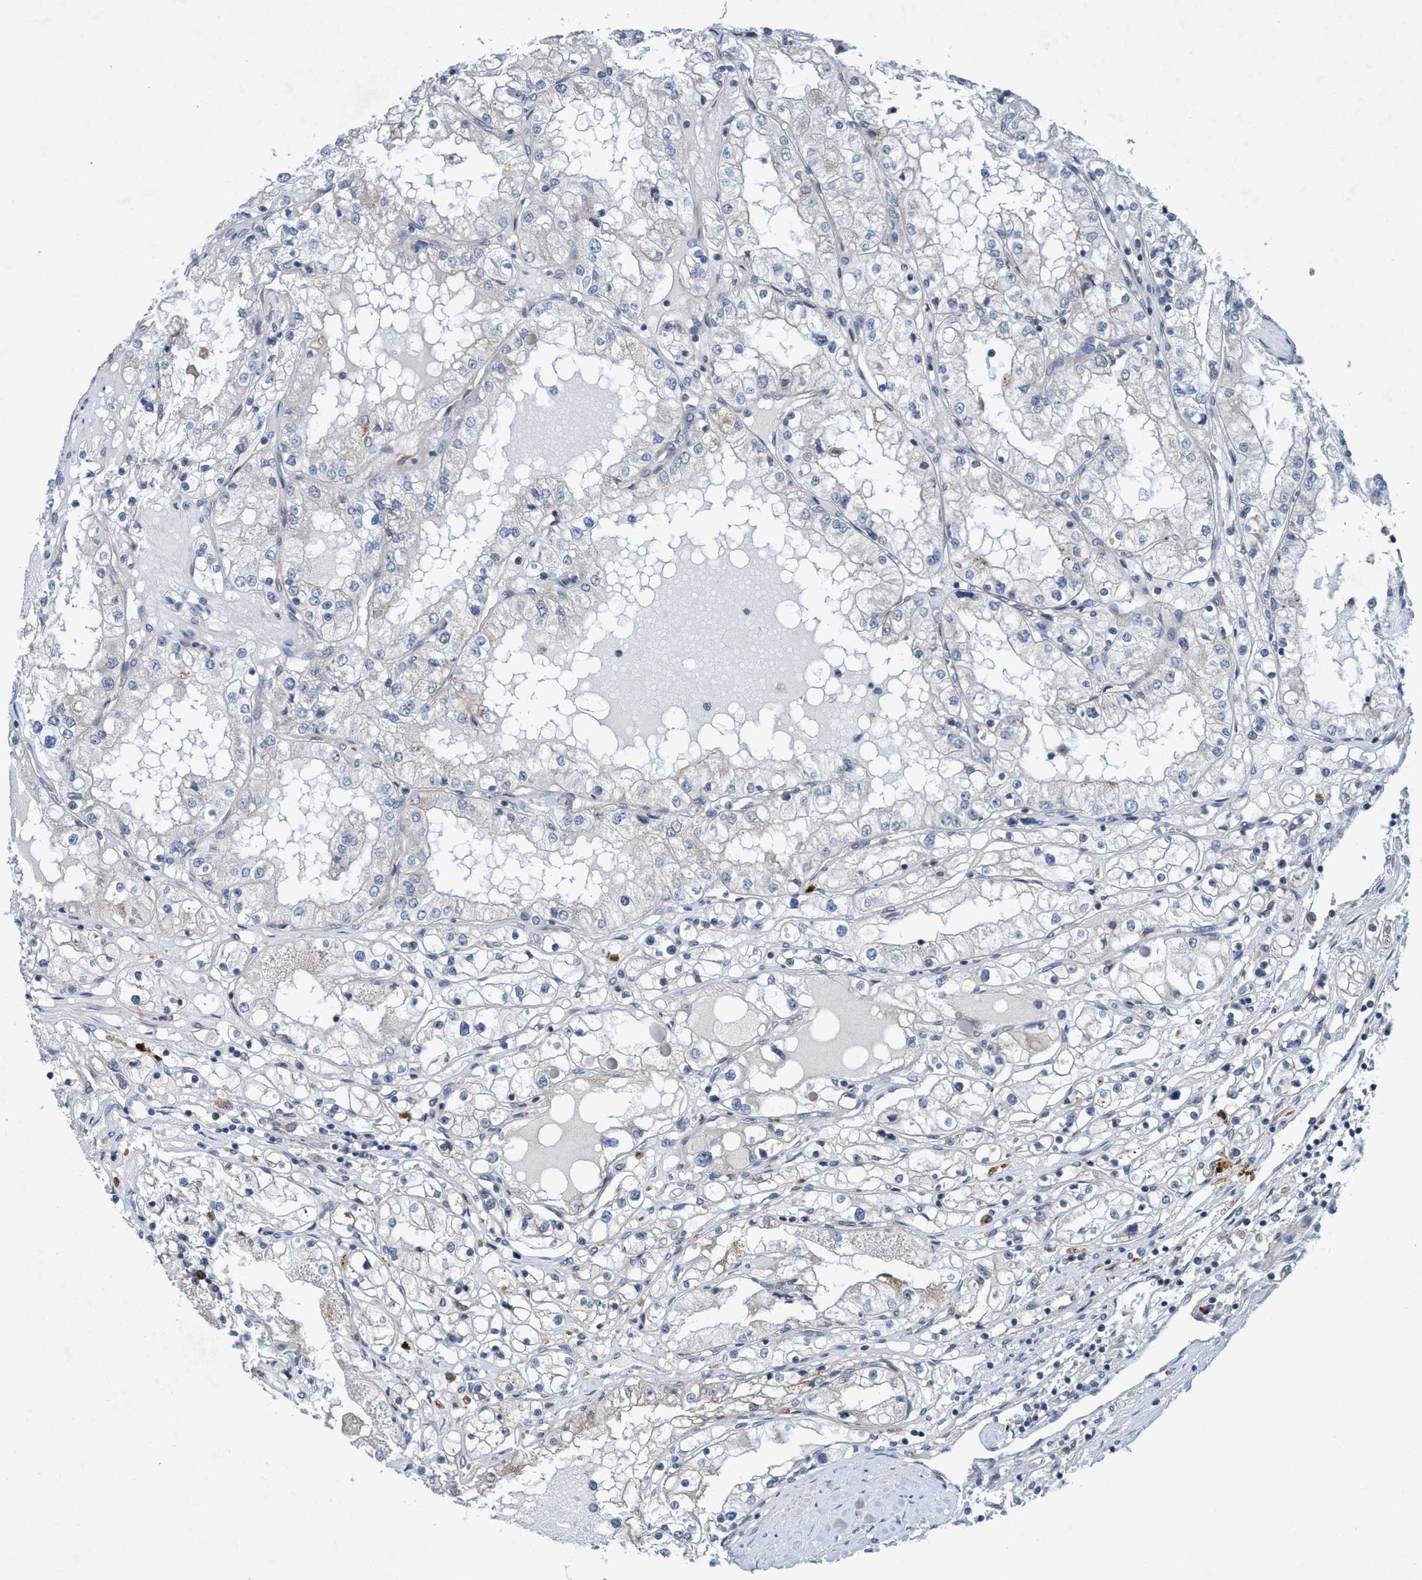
{"staining": {"intensity": "negative", "quantity": "none", "location": "none"}, "tissue": "renal cancer", "cell_type": "Tumor cells", "image_type": "cancer", "snomed": [{"axis": "morphology", "description": "Adenocarcinoma, NOS"}, {"axis": "topography", "description": "Kidney"}], "caption": "Tumor cells show no significant protein expression in renal cancer (adenocarcinoma). (DAB (3,3'-diaminobenzidine) immunohistochemistry (IHC), high magnification).", "gene": "TRIM65", "patient": {"sex": "male", "age": 68}}